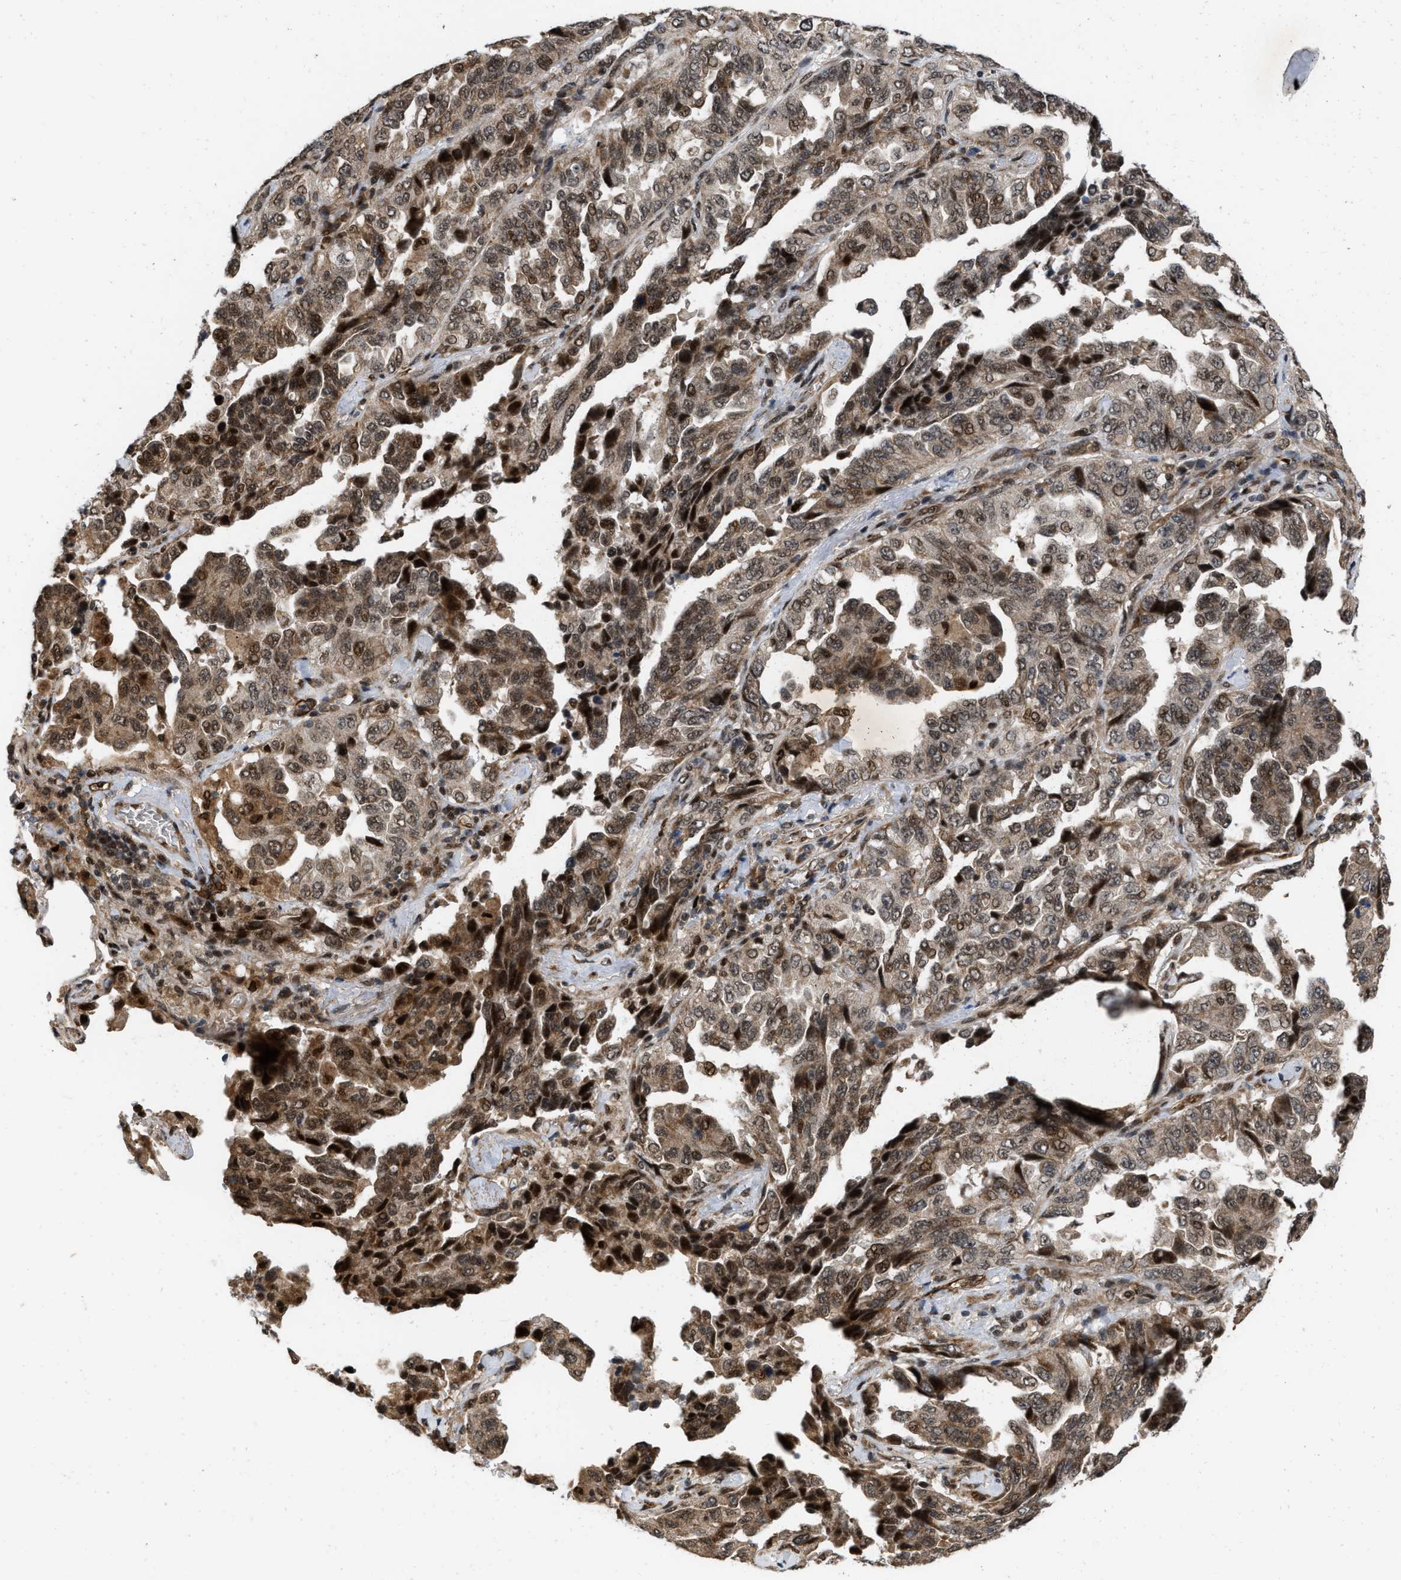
{"staining": {"intensity": "moderate", "quantity": ">75%", "location": "cytoplasmic/membranous,nuclear"}, "tissue": "lung cancer", "cell_type": "Tumor cells", "image_type": "cancer", "snomed": [{"axis": "morphology", "description": "Adenocarcinoma, NOS"}, {"axis": "topography", "description": "Lung"}], "caption": "Lung adenocarcinoma tissue reveals moderate cytoplasmic/membranous and nuclear staining in approximately >75% of tumor cells", "gene": "ANKRD11", "patient": {"sex": "female", "age": 51}}